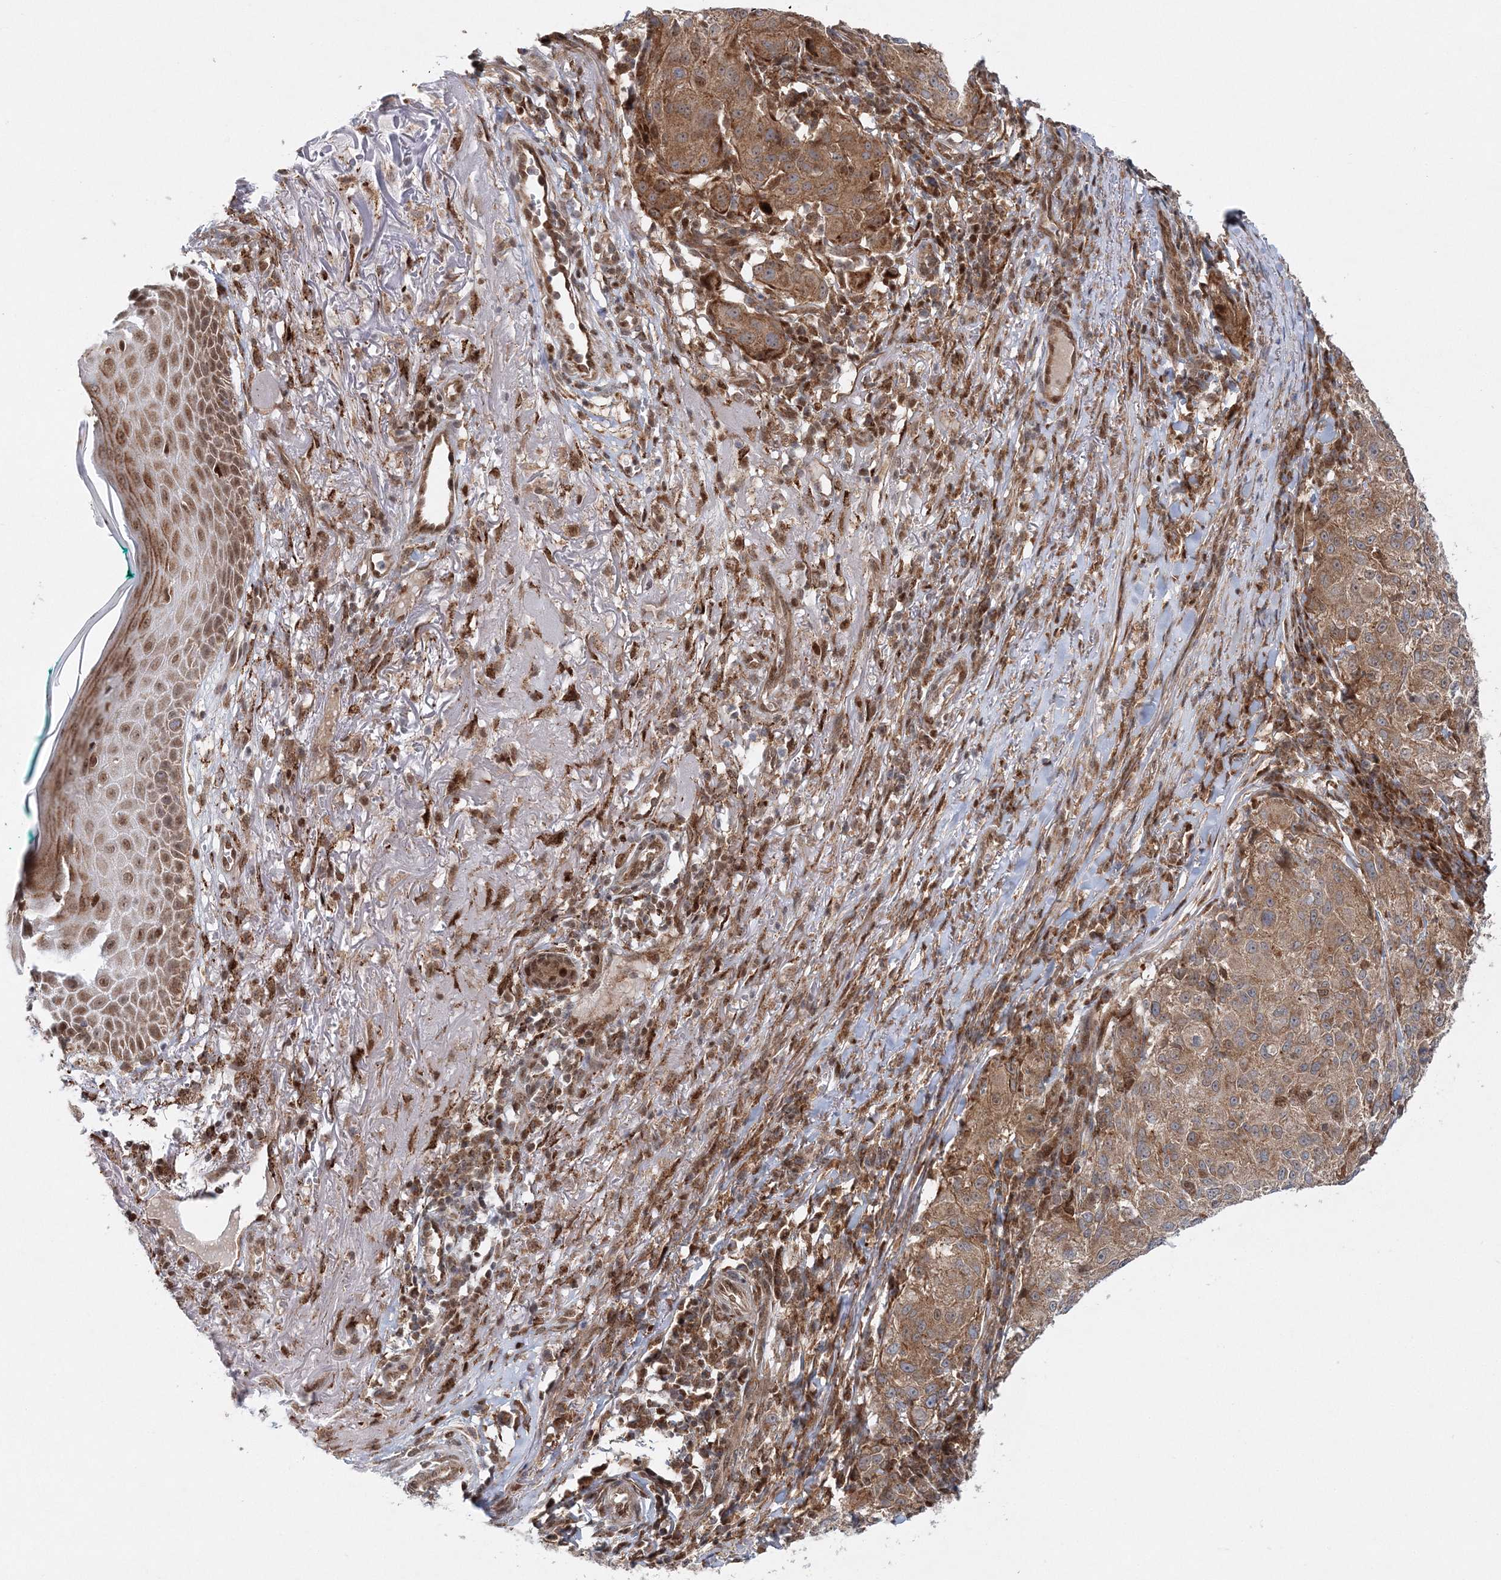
{"staining": {"intensity": "moderate", "quantity": ">75%", "location": "cytoplasmic/membranous"}, "tissue": "melanoma", "cell_type": "Tumor cells", "image_type": "cancer", "snomed": [{"axis": "morphology", "description": "Necrosis, NOS"}, {"axis": "morphology", "description": "Malignant melanoma, NOS"}, {"axis": "topography", "description": "Skin"}], "caption": "Protein staining exhibits moderate cytoplasmic/membranous expression in about >75% of tumor cells in malignant melanoma. Nuclei are stained in blue.", "gene": "RAB11FIP2", "patient": {"sex": "female", "age": 87}}